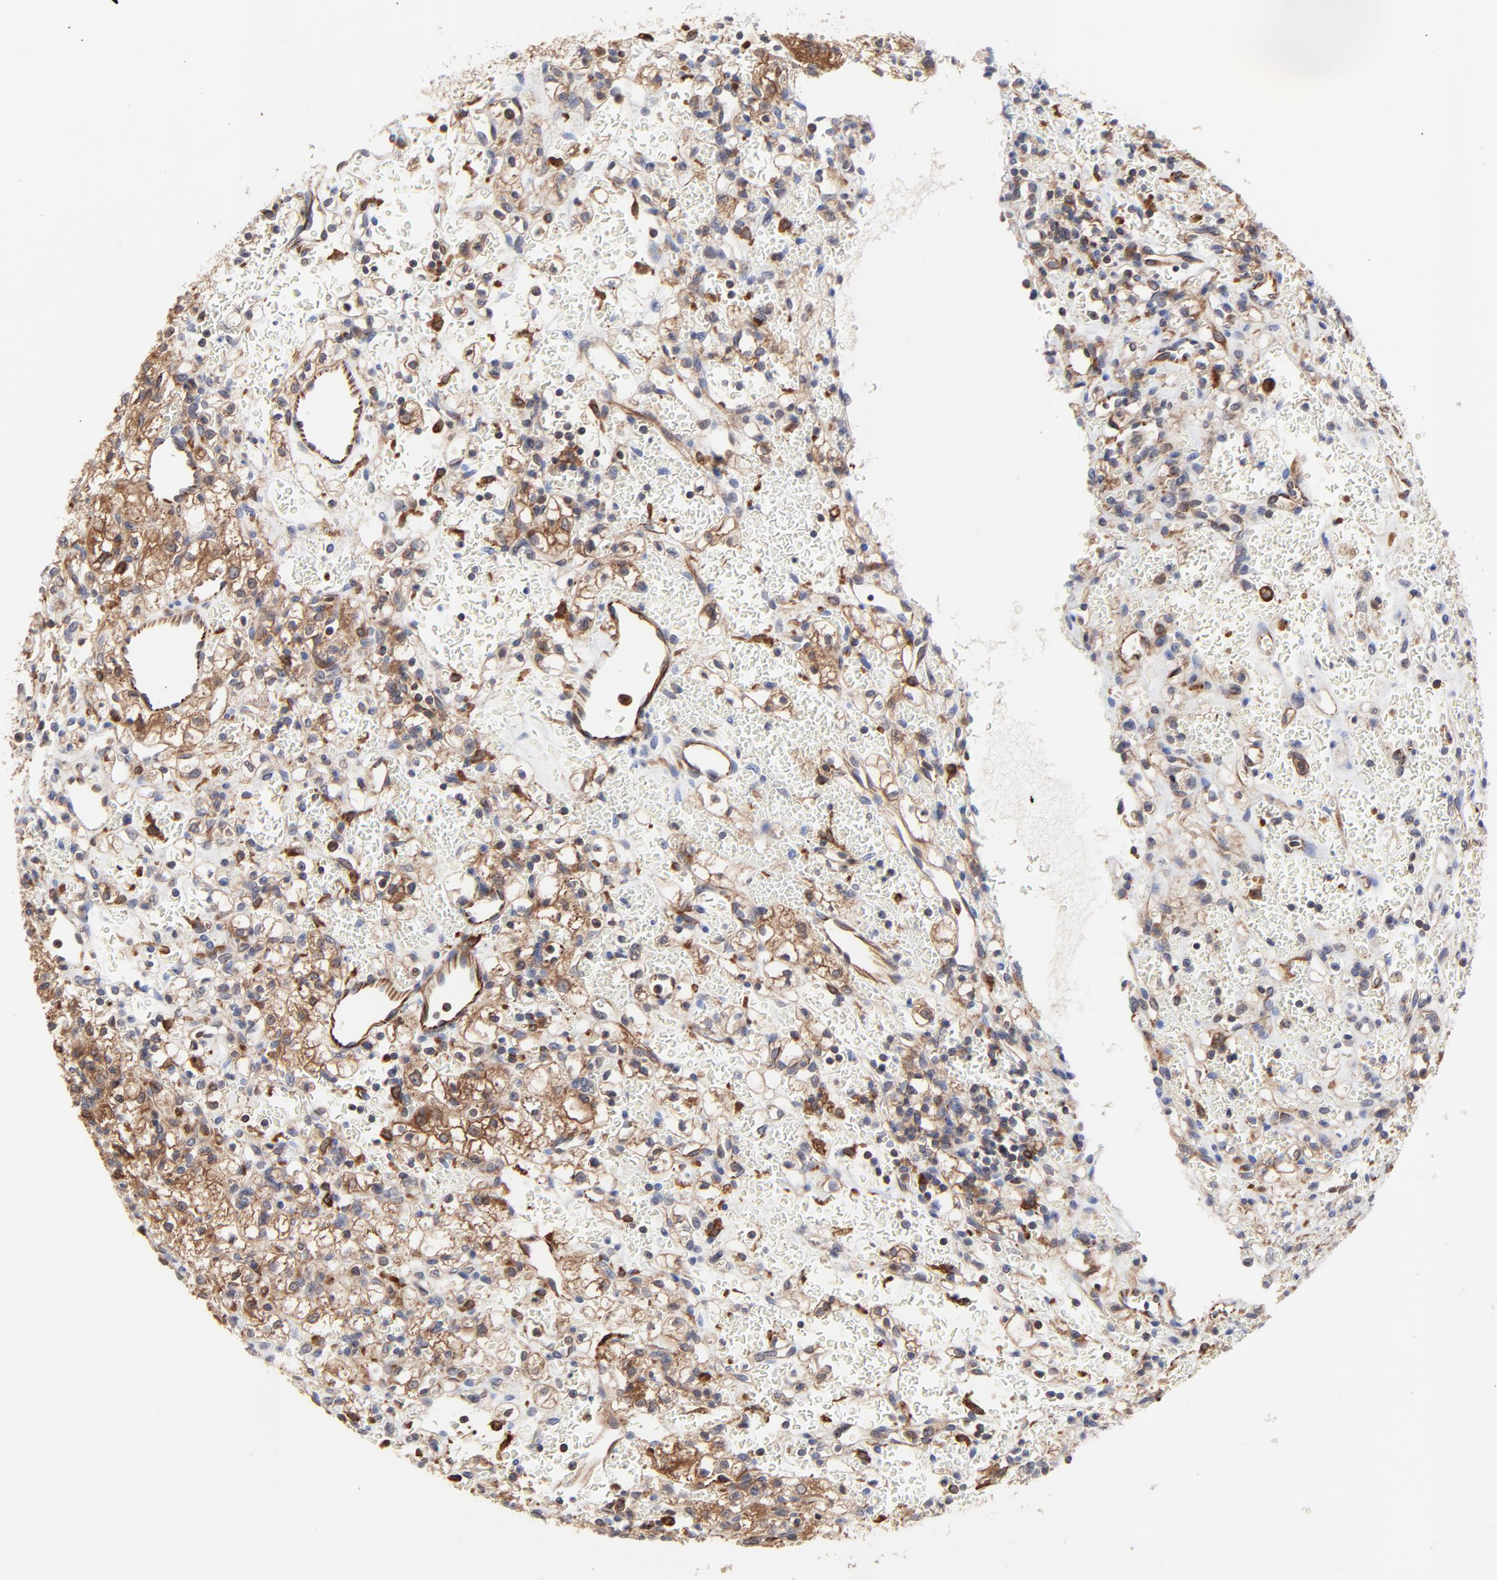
{"staining": {"intensity": "moderate", "quantity": ">75%", "location": "cytoplasmic/membranous"}, "tissue": "renal cancer", "cell_type": "Tumor cells", "image_type": "cancer", "snomed": [{"axis": "morphology", "description": "Adenocarcinoma, NOS"}, {"axis": "topography", "description": "Kidney"}], "caption": "Immunohistochemical staining of human renal adenocarcinoma reveals medium levels of moderate cytoplasmic/membranous positivity in about >75% of tumor cells.", "gene": "RAB9A", "patient": {"sex": "female", "age": 62}}